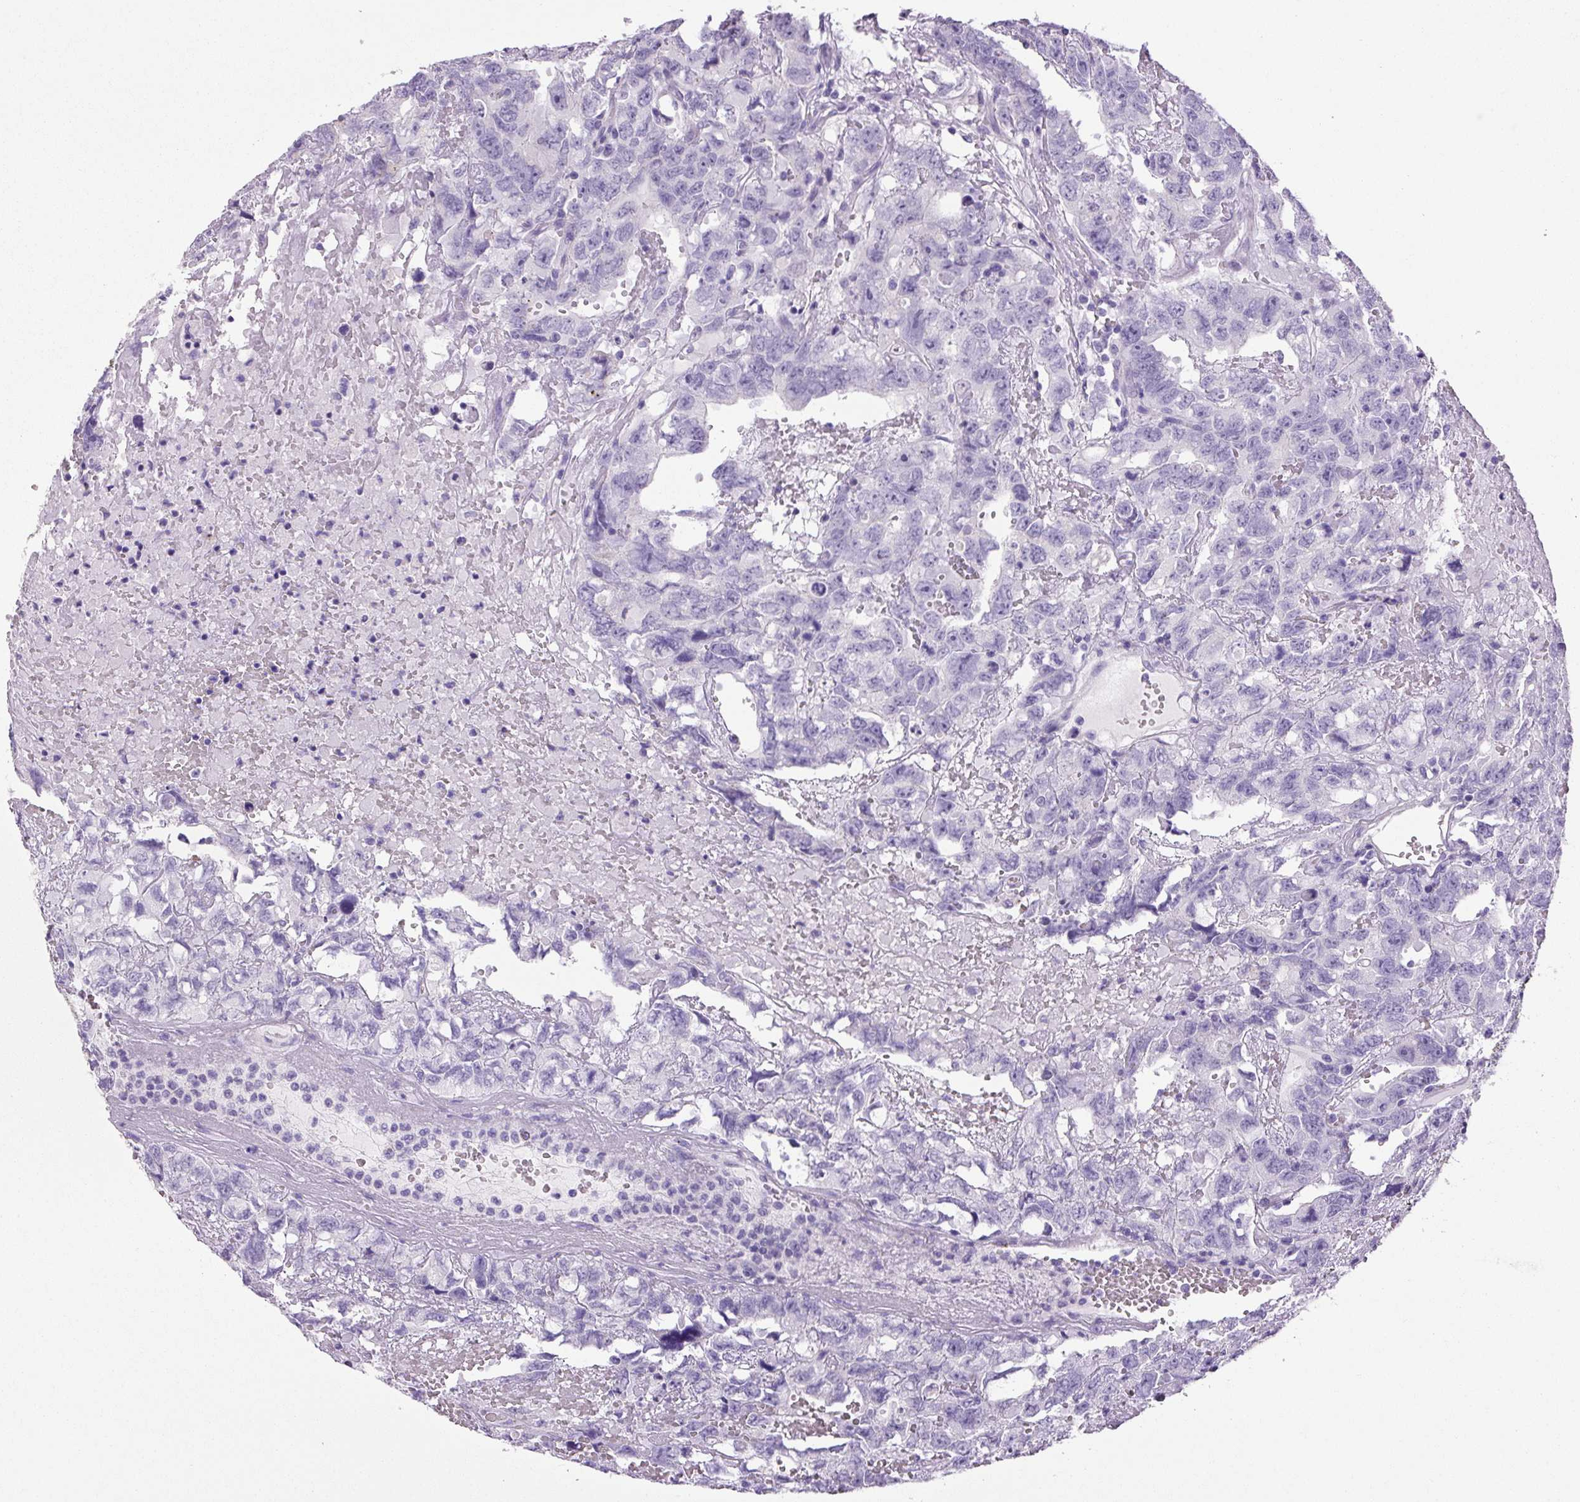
{"staining": {"intensity": "negative", "quantity": "none", "location": "none"}, "tissue": "testis cancer", "cell_type": "Tumor cells", "image_type": "cancer", "snomed": [{"axis": "morphology", "description": "Carcinoma, Embryonal, NOS"}, {"axis": "topography", "description": "Testis"}], "caption": "Embryonal carcinoma (testis) was stained to show a protein in brown. There is no significant expression in tumor cells.", "gene": "CHGA", "patient": {"sex": "male", "age": 45}}